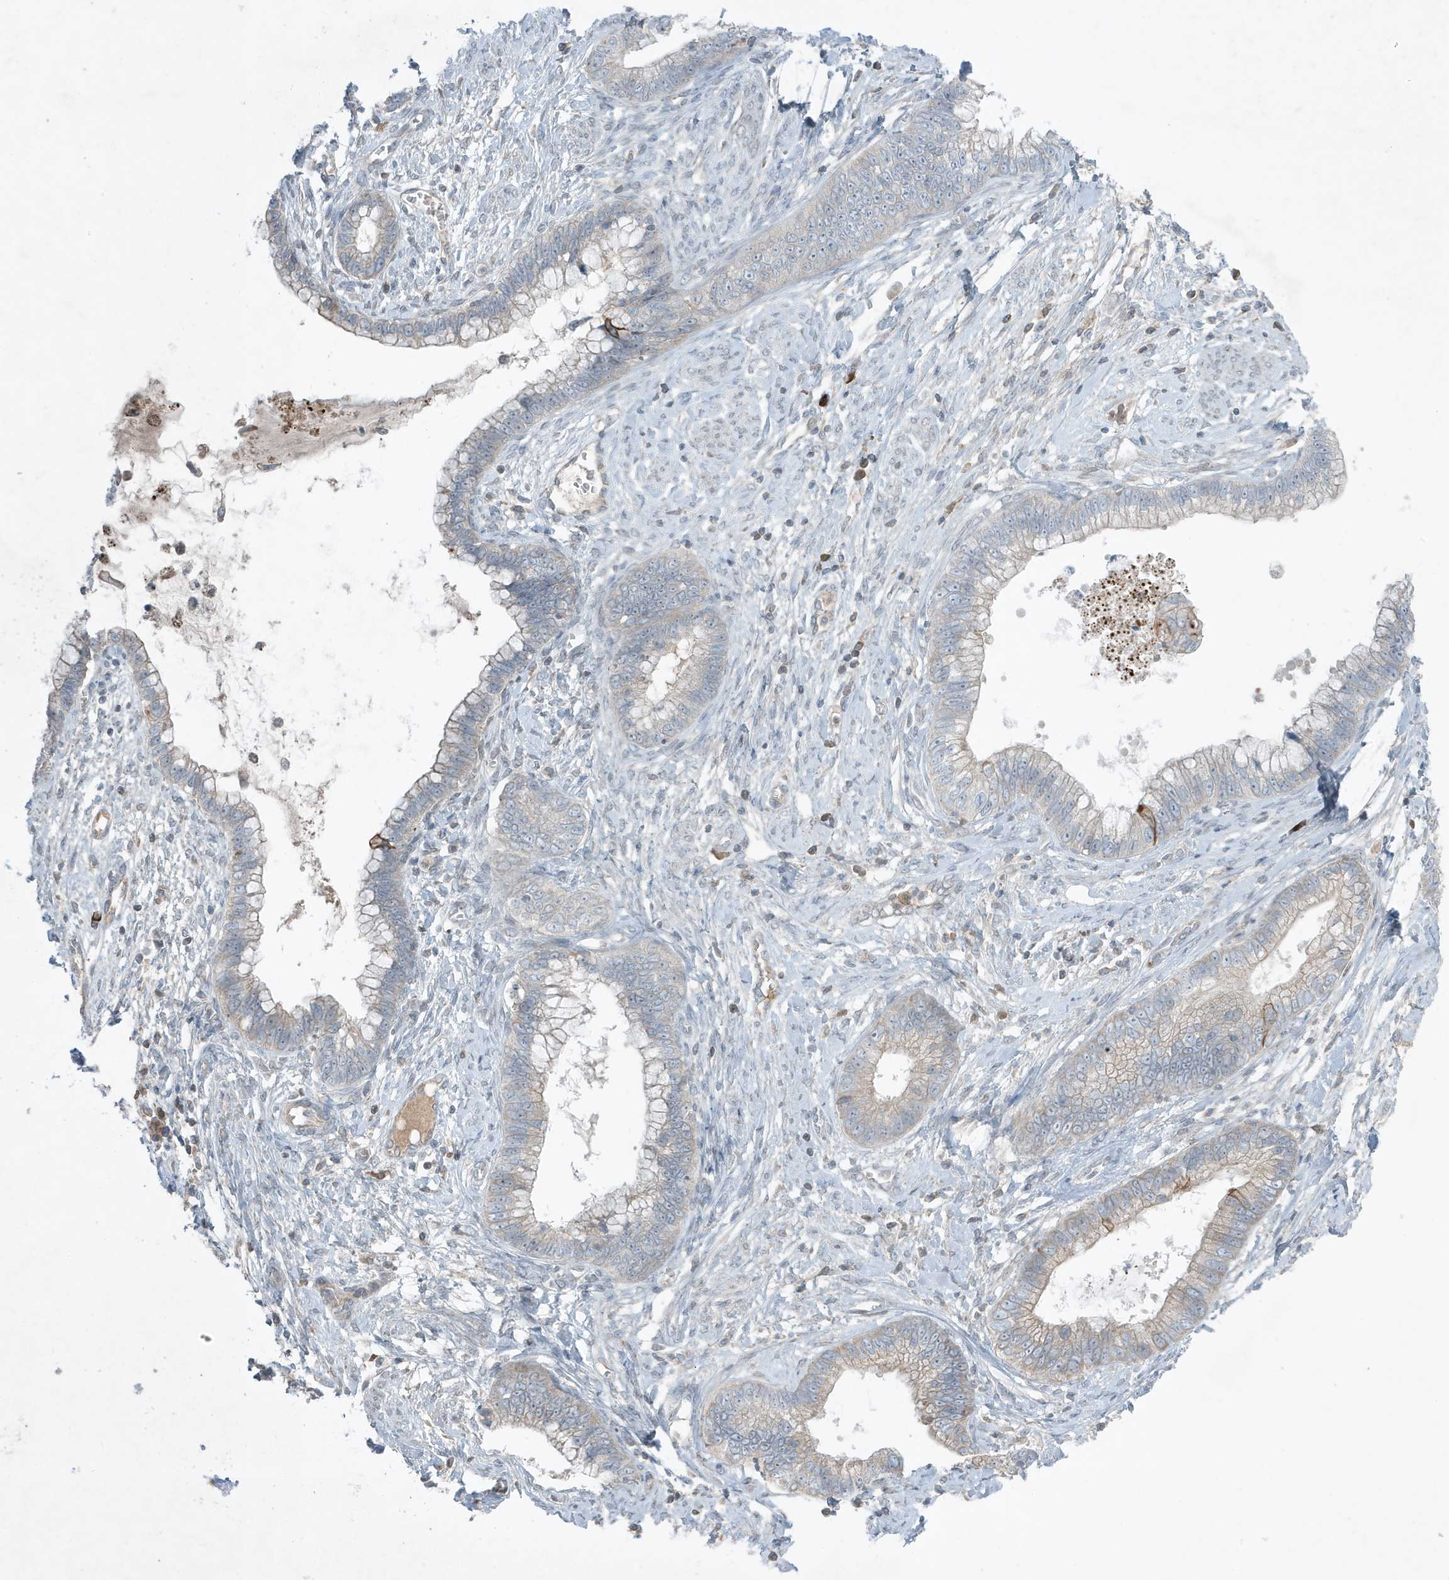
{"staining": {"intensity": "weak", "quantity": "<25%", "location": "cytoplasmic/membranous"}, "tissue": "cervical cancer", "cell_type": "Tumor cells", "image_type": "cancer", "snomed": [{"axis": "morphology", "description": "Adenocarcinoma, NOS"}, {"axis": "topography", "description": "Cervix"}], "caption": "Cervical cancer stained for a protein using IHC exhibits no staining tumor cells.", "gene": "FNDC1", "patient": {"sex": "female", "age": 44}}